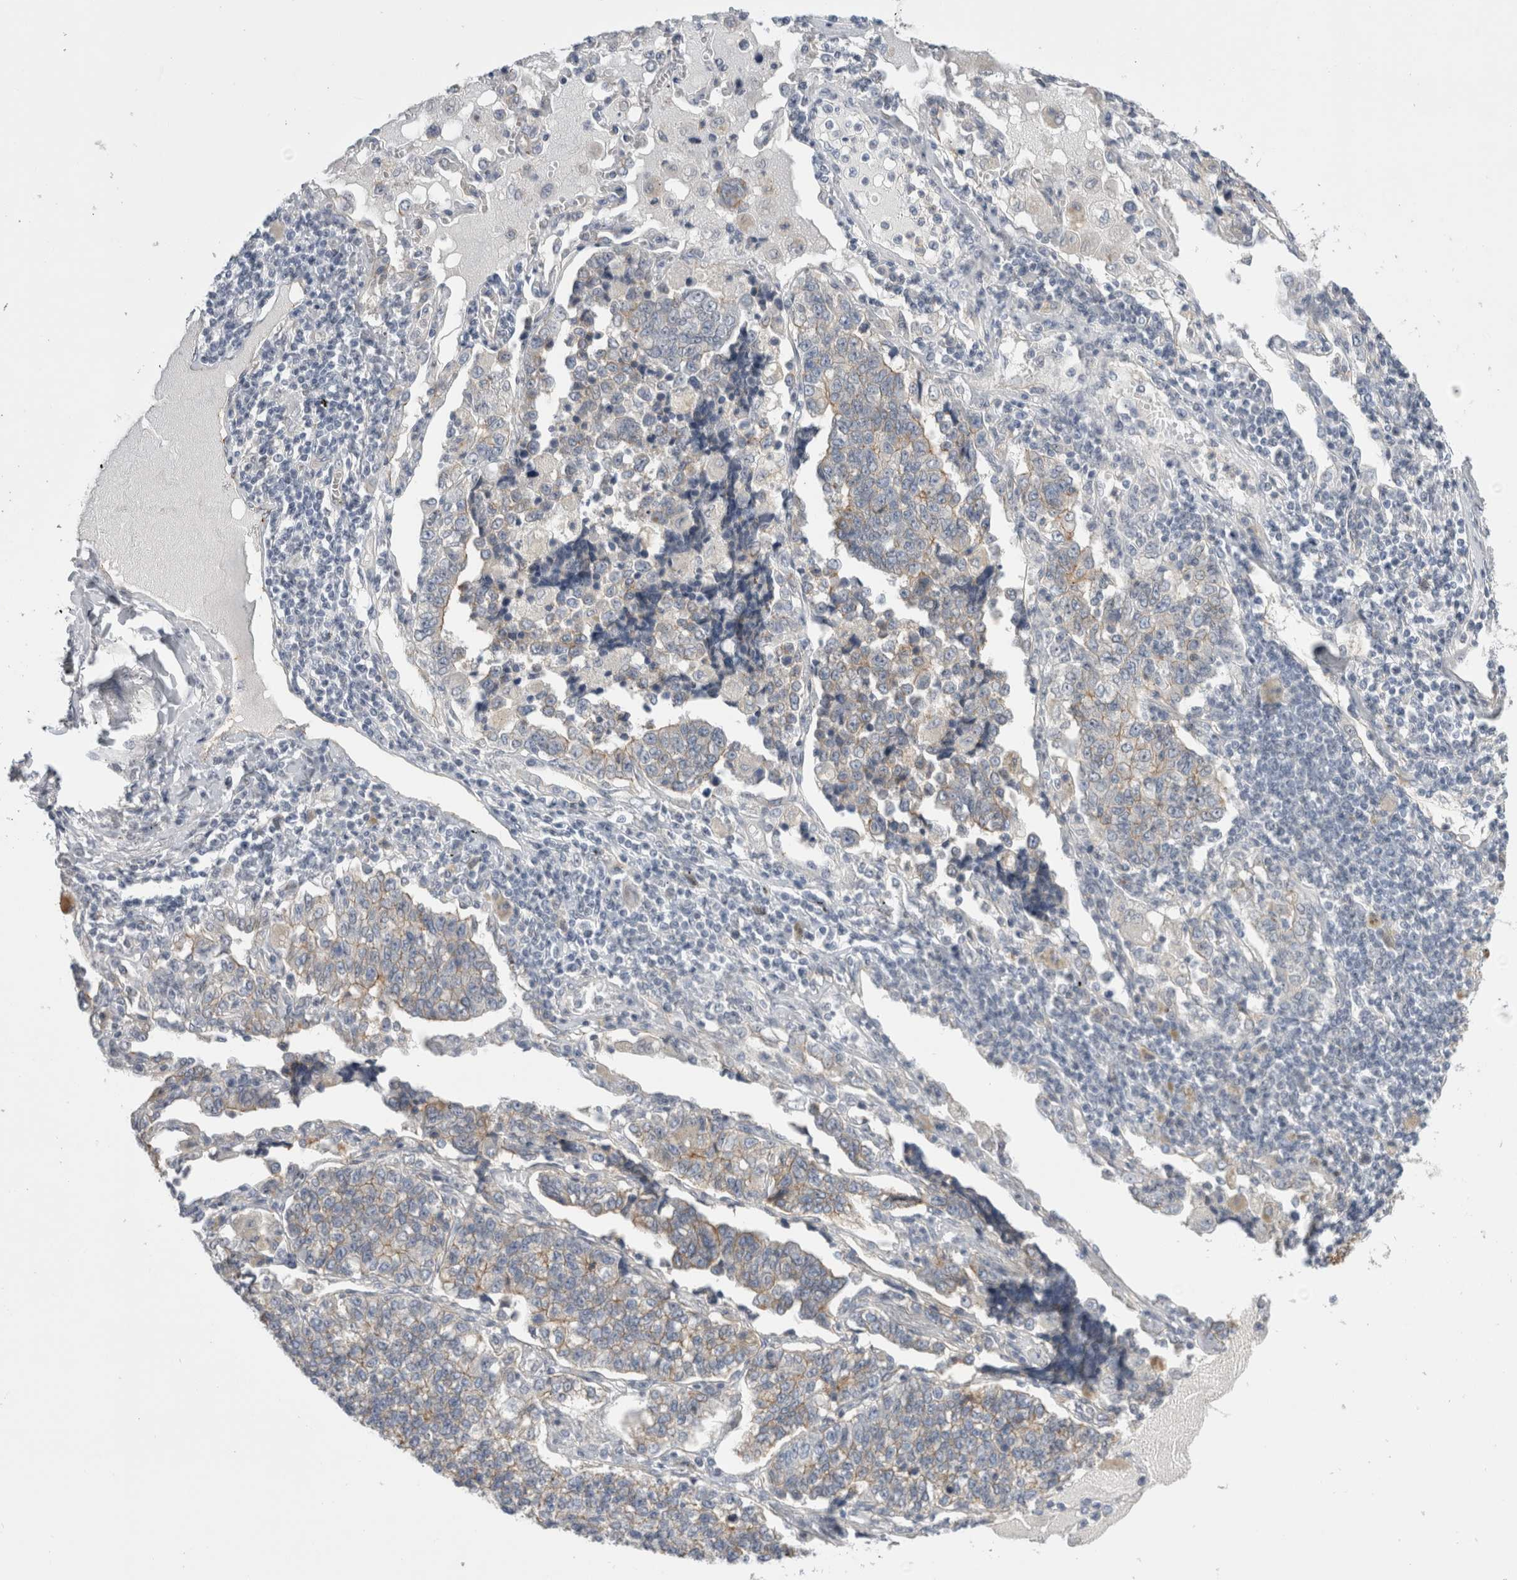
{"staining": {"intensity": "weak", "quantity": "25%-75%", "location": "cytoplasmic/membranous"}, "tissue": "lung cancer", "cell_type": "Tumor cells", "image_type": "cancer", "snomed": [{"axis": "morphology", "description": "Adenocarcinoma, NOS"}, {"axis": "topography", "description": "Lung"}], "caption": "Immunohistochemical staining of adenocarcinoma (lung) reveals low levels of weak cytoplasmic/membranous protein staining in about 25%-75% of tumor cells.", "gene": "VANGL1", "patient": {"sex": "male", "age": 49}}